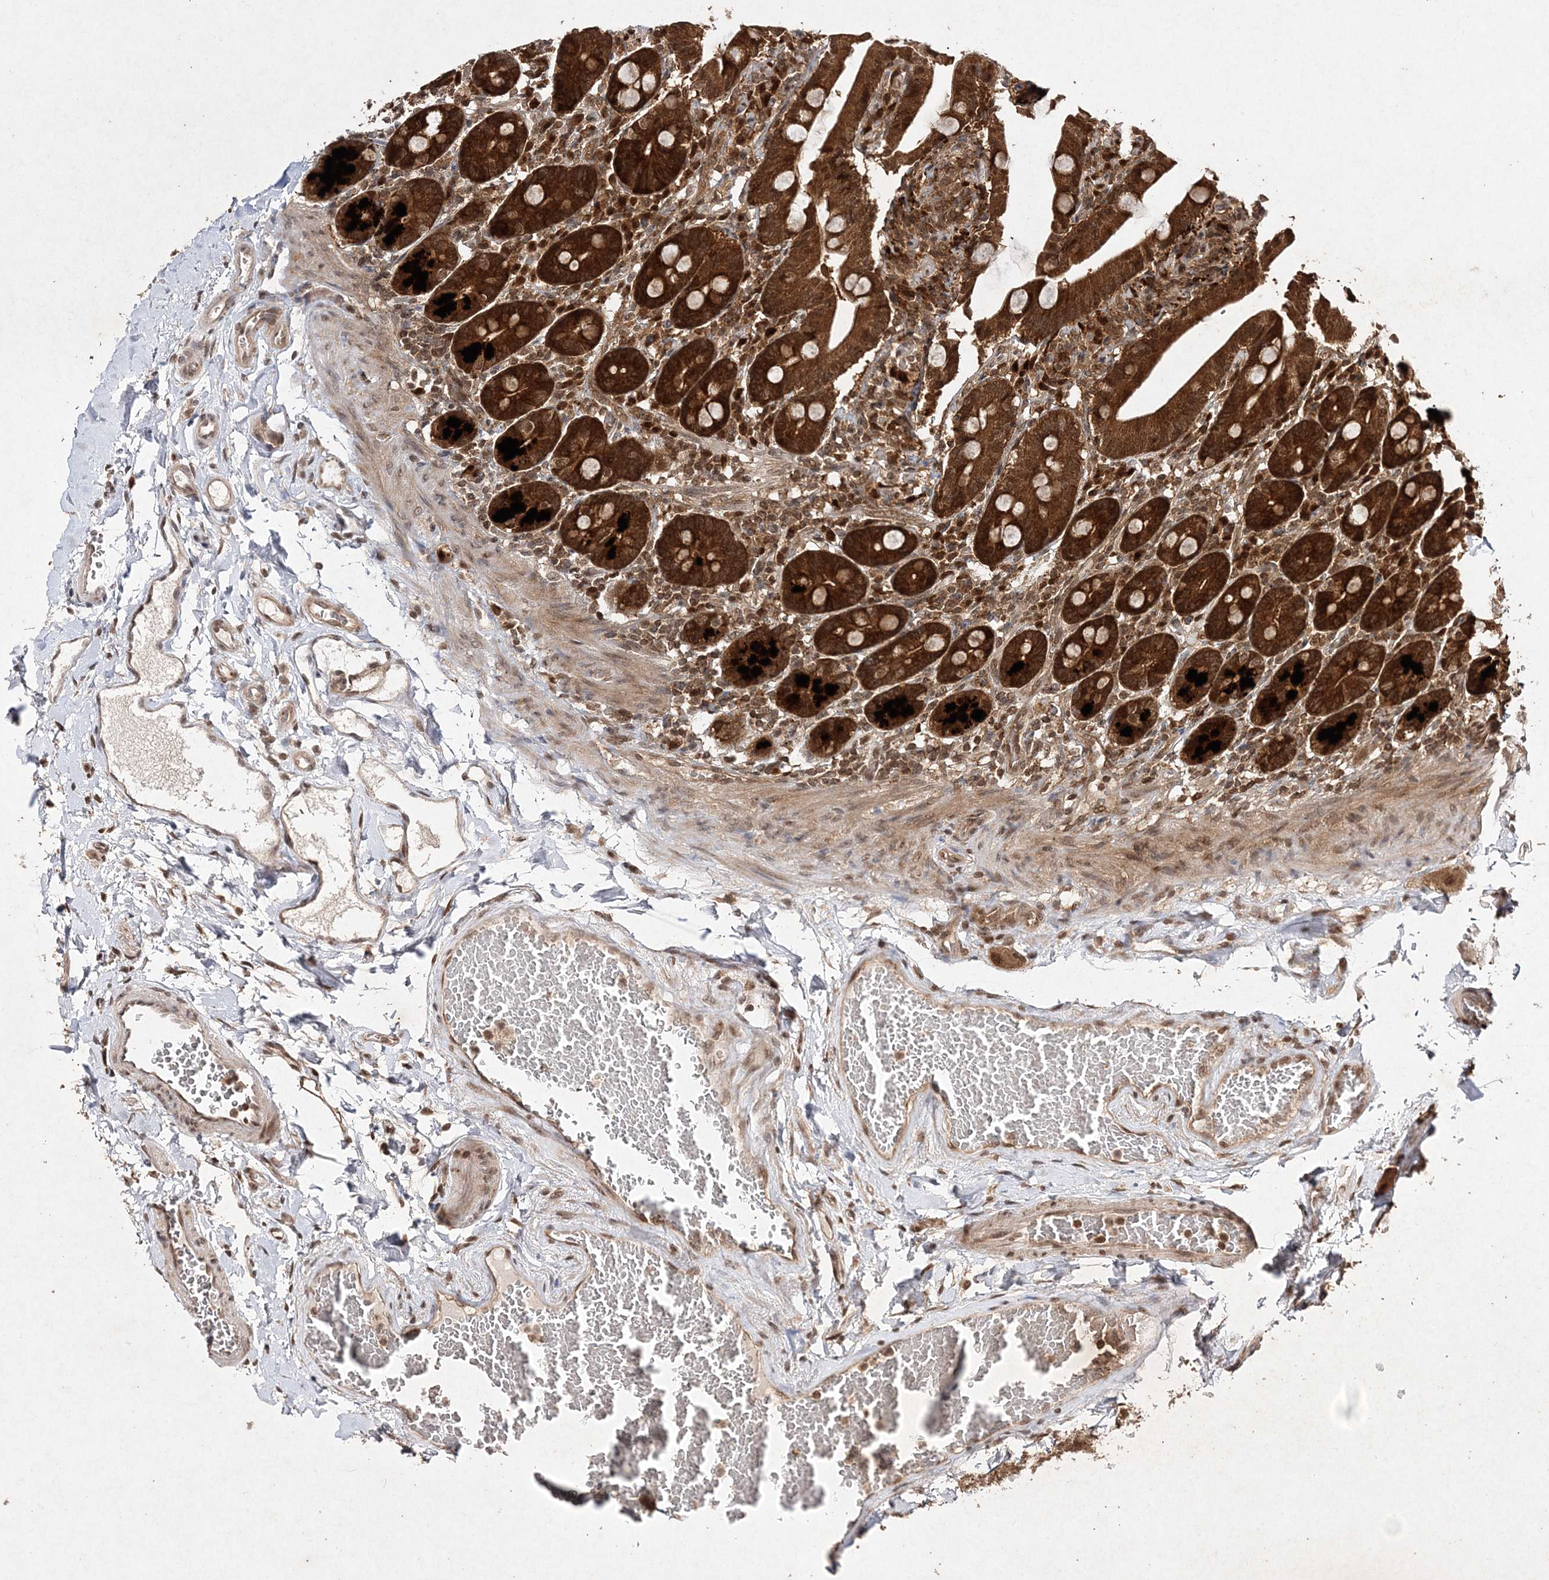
{"staining": {"intensity": "strong", "quantity": ">75%", "location": "cytoplasmic/membranous,nuclear"}, "tissue": "duodenum", "cell_type": "Glandular cells", "image_type": "normal", "snomed": [{"axis": "morphology", "description": "Normal tissue, NOS"}, {"axis": "topography", "description": "Duodenum"}], "caption": "The immunohistochemical stain shows strong cytoplasmic/membranous,nuclear positivity in glandular cells of normal duodenum.", "gene": "NIF3L1", "patient": {"sex": "male", "age": 54}}